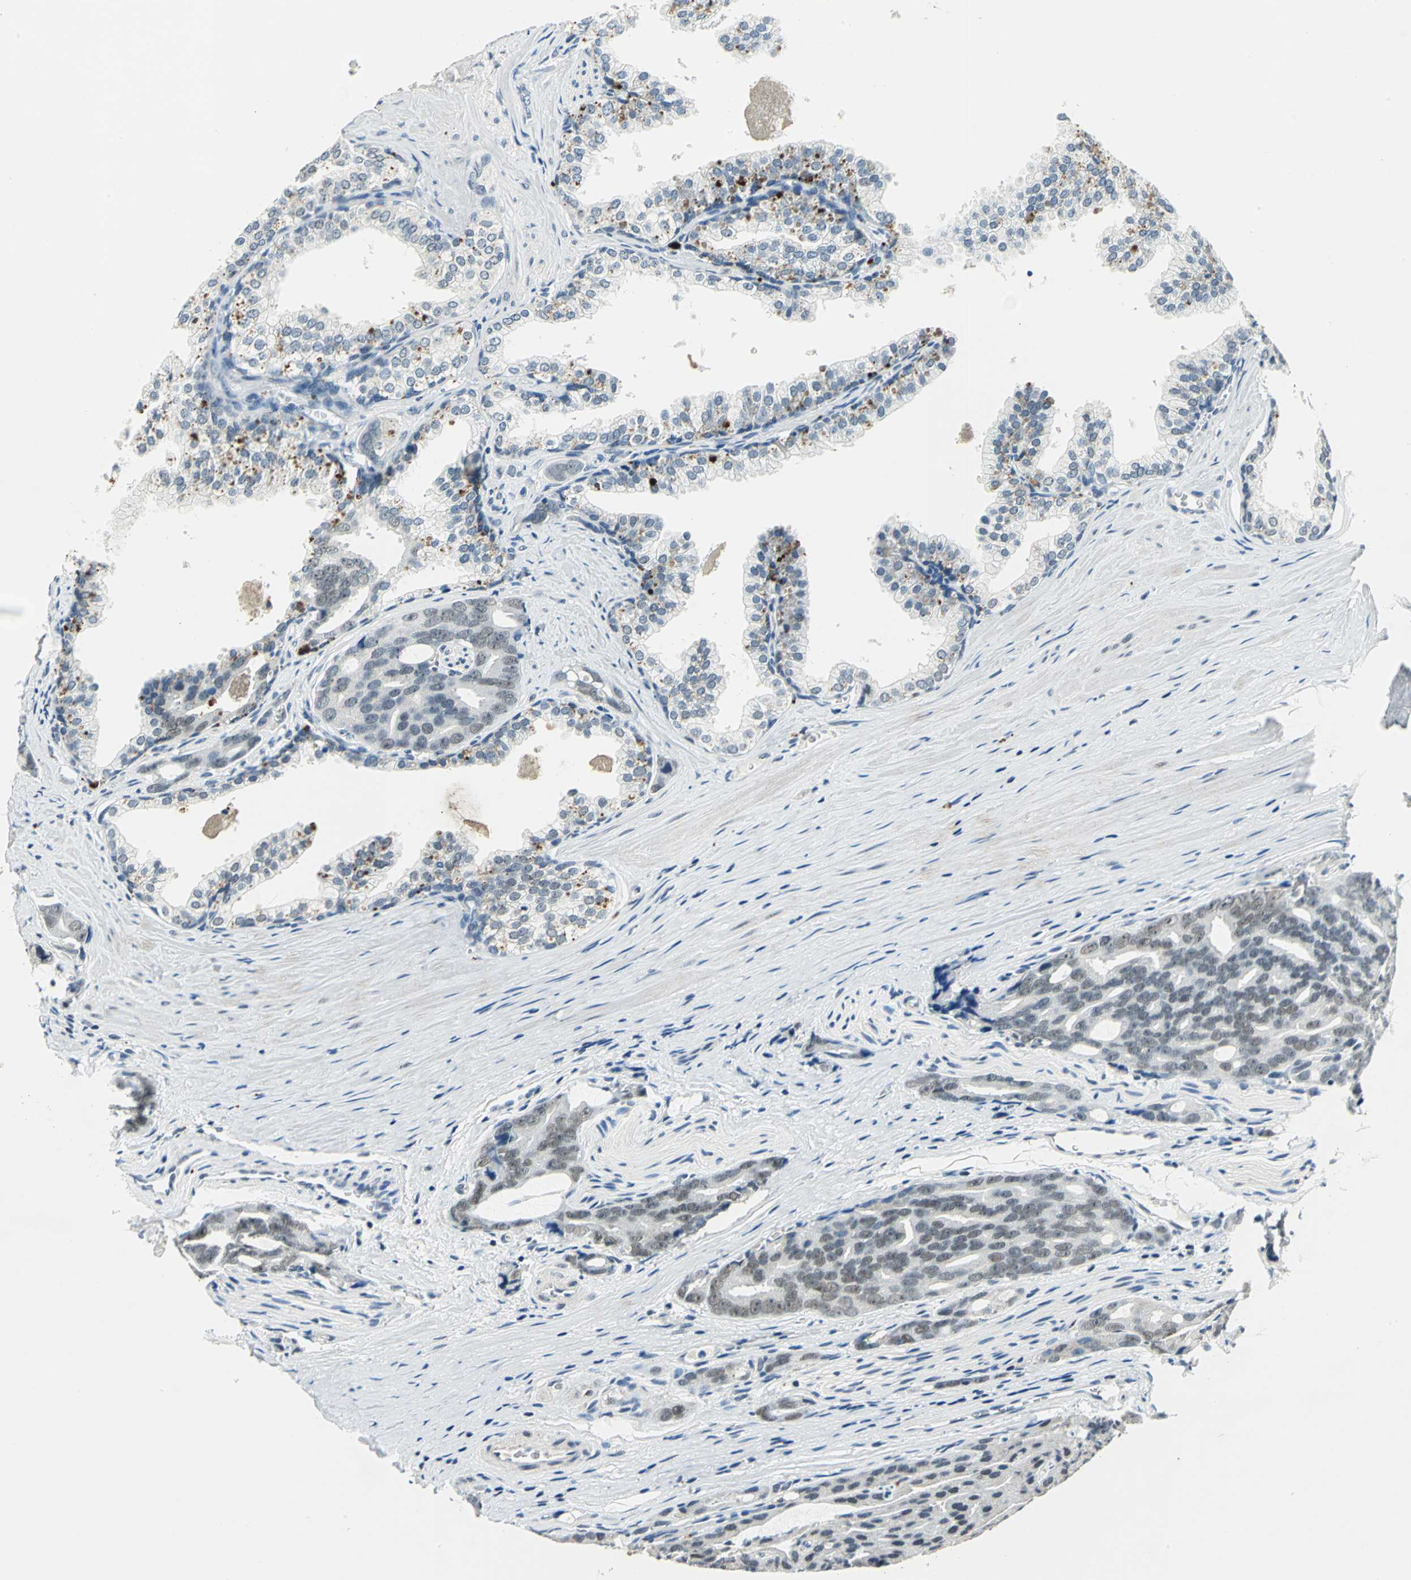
{"staining": {"intensity": "weak", "quantity": ">75%", "location": "nuclear"}, "tissue": "prostate cancer", "cell_type": "Tumor cells", "image_type": "cancer", "snomed": [{"axis": "morphology", "description": "Adenocarcinoma, Medium grade"}, {"axis": "topography", "description": "Prostate"}], "caption": "IHC photomicrograph of neoplastic tissue: medium-grade adenocarcinoma (prostate) stained using immunohistochemistry displays low levels of weak protein expression localized specifically in the nuclear of tumor cells, appearing as a nuclear brown color.", "gene": "RAD17", "patient": {"sex": "male", "age": 53}}